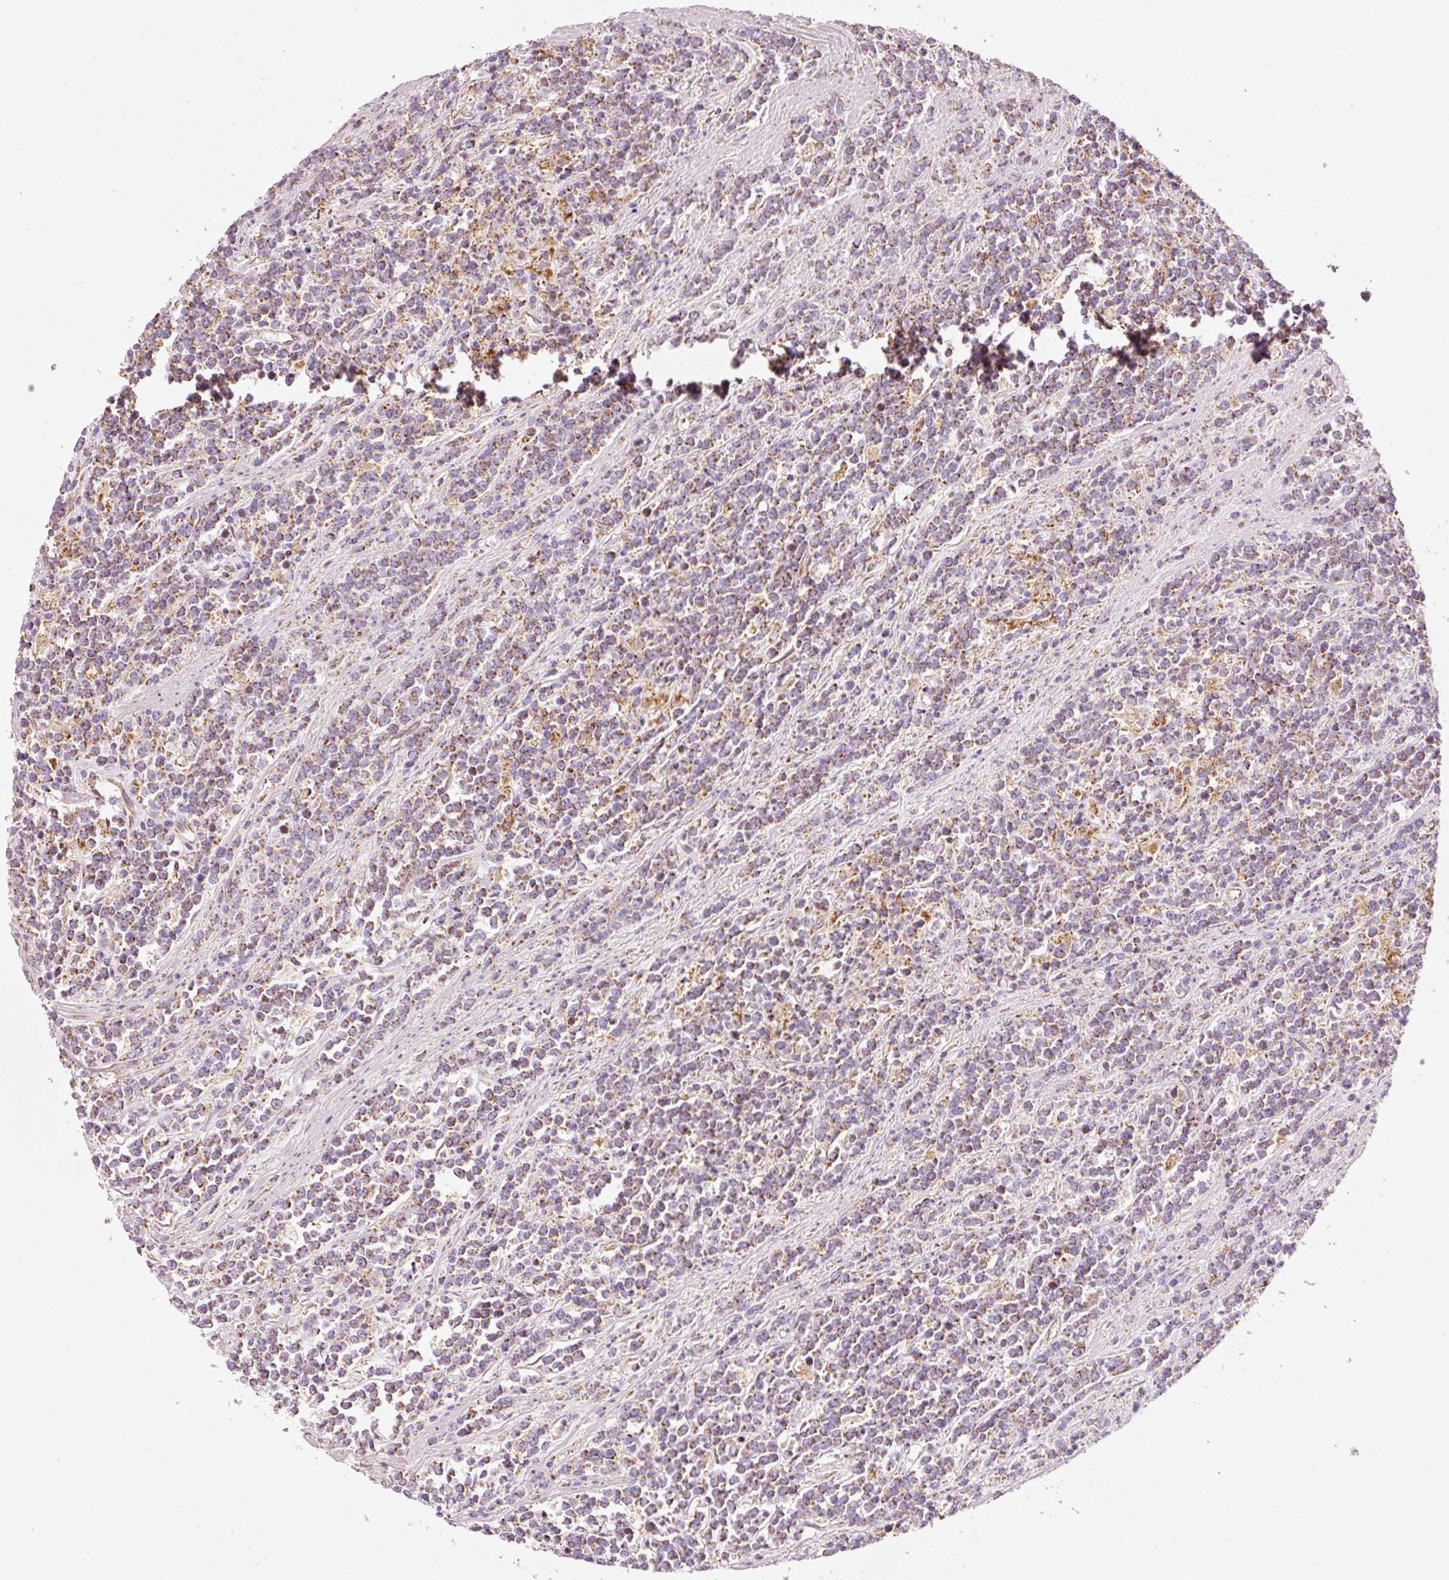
{"staining": {"intensity": "moderate", "quantity": "25%-75%", "location": "cytoplasmic/membranous"}, "tissue": "lymphoma", "cell_type": "Tumor cells", "image_type": "cancer", "snomed": [{"axis": "morphology", "description": "Malignant lymphoma, non-Hodgkin's type, High grade"}, {"axis": "topography", "description": "Small intestine"}, {"axis": "topography", "description": "Colon"}], "caption": "The histopathology image exhibits a brown stain indicating the presence of a protein in the cytoplasmic/membranous of tumor cells in malignant lymphoma, non-Hodgkin's type (high-grade).", "gene": "NDUFB4", "patient": {"sex": "male", "age": 8}}